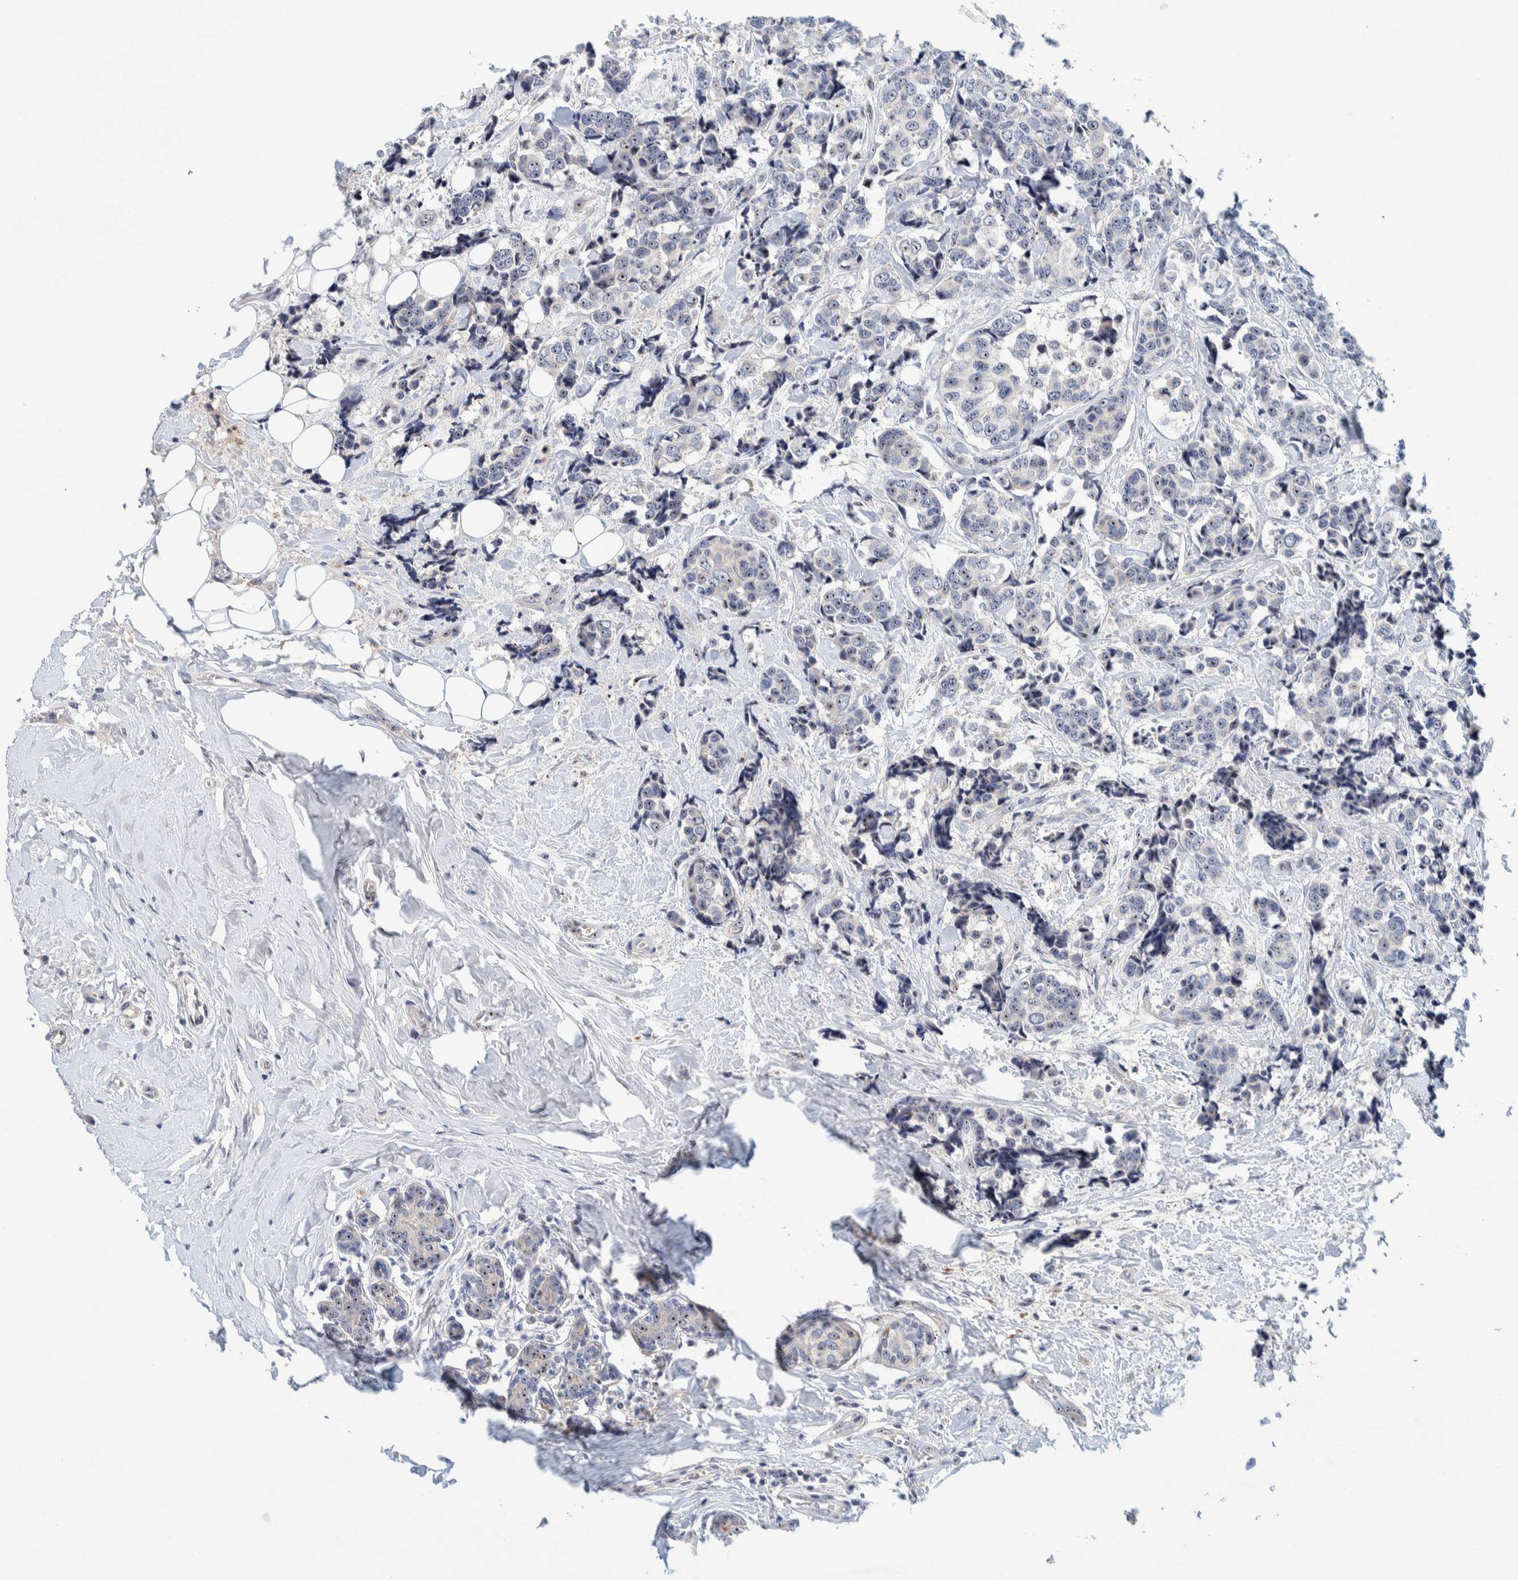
{"staining": {"intensity": "moderate", "quantity": "<25%", "location": "nuclear"}, "tissue": "breast cancer", "cell_type": "Tumor cells", "image_type": "cancer", "snomed": [{"axis": "morphology", "description": "Normal tissue, NOS"}, {"axis": "morphology", "description": "Duct carcinoma"}, {"axis": "topography", "description": "Breast"}], "caption": "A micrograph of invasive ductal carcinoma (breast) stained for a protein shows moderate nuclear brown staining in tumor cells.", "gene": "NOL11", "patient": {"sex": "female", "age": 43}}